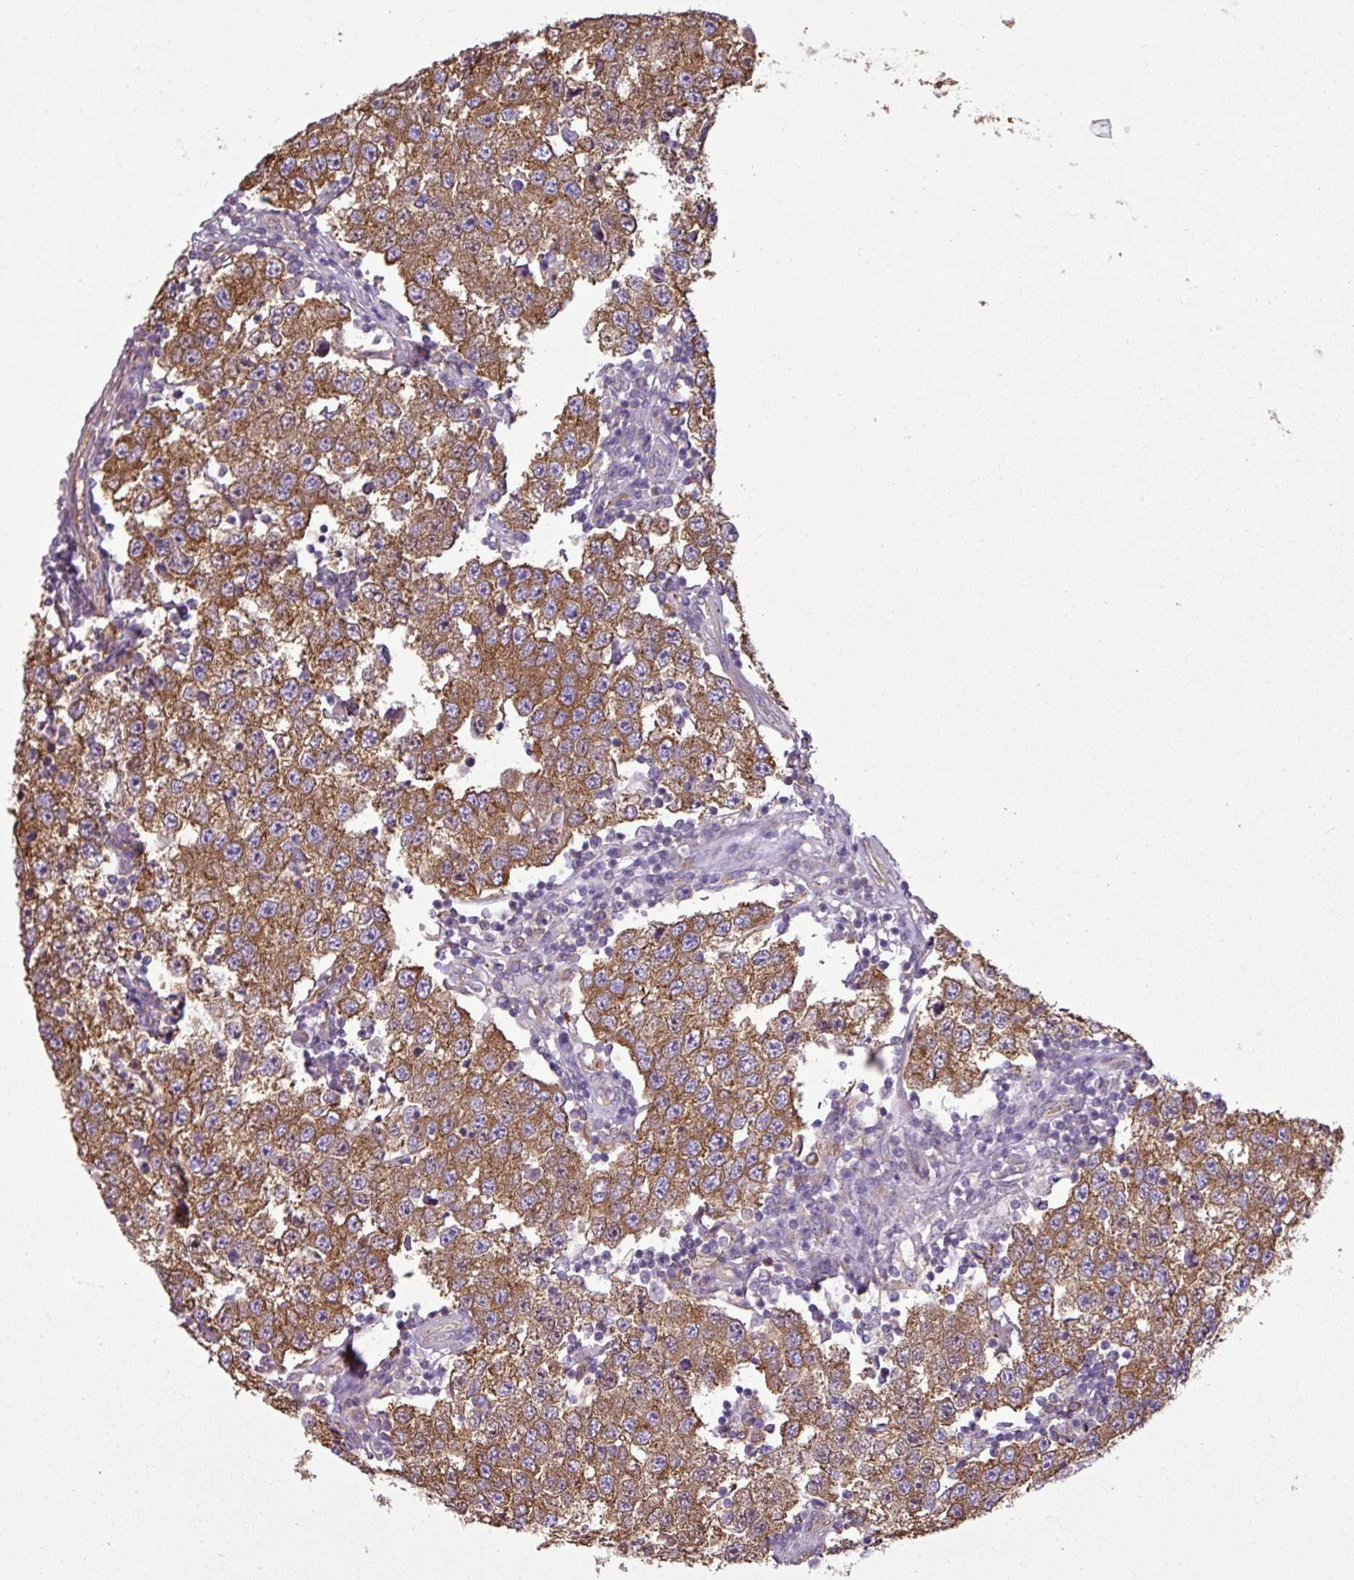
{"staining": {"intensity": "moderate", "quantity": ">75%", "location": "cytoplasmic/membranous"}, "tissue": "testis cancer", "cell_type": "Tumor cells", "image_type": "cancer", "snomed": [{"axis": "morphology", "description": "Seminoma, NOS"}, {"axis": "topography", "description": "Testis"}], "caption": "Immunohistochemistry (IHC) photomicrograph of neoplastic tissue: seminoma (testis) stained using IHC displays medium levels of moderate protein expression localized specifically in the cytoplasmic/membranous of tumor cells, appearing as a cytoplasmic/membranous brown color.", "gene": "PACSIN2", "patient": {"sex": "male", "age": 34}}